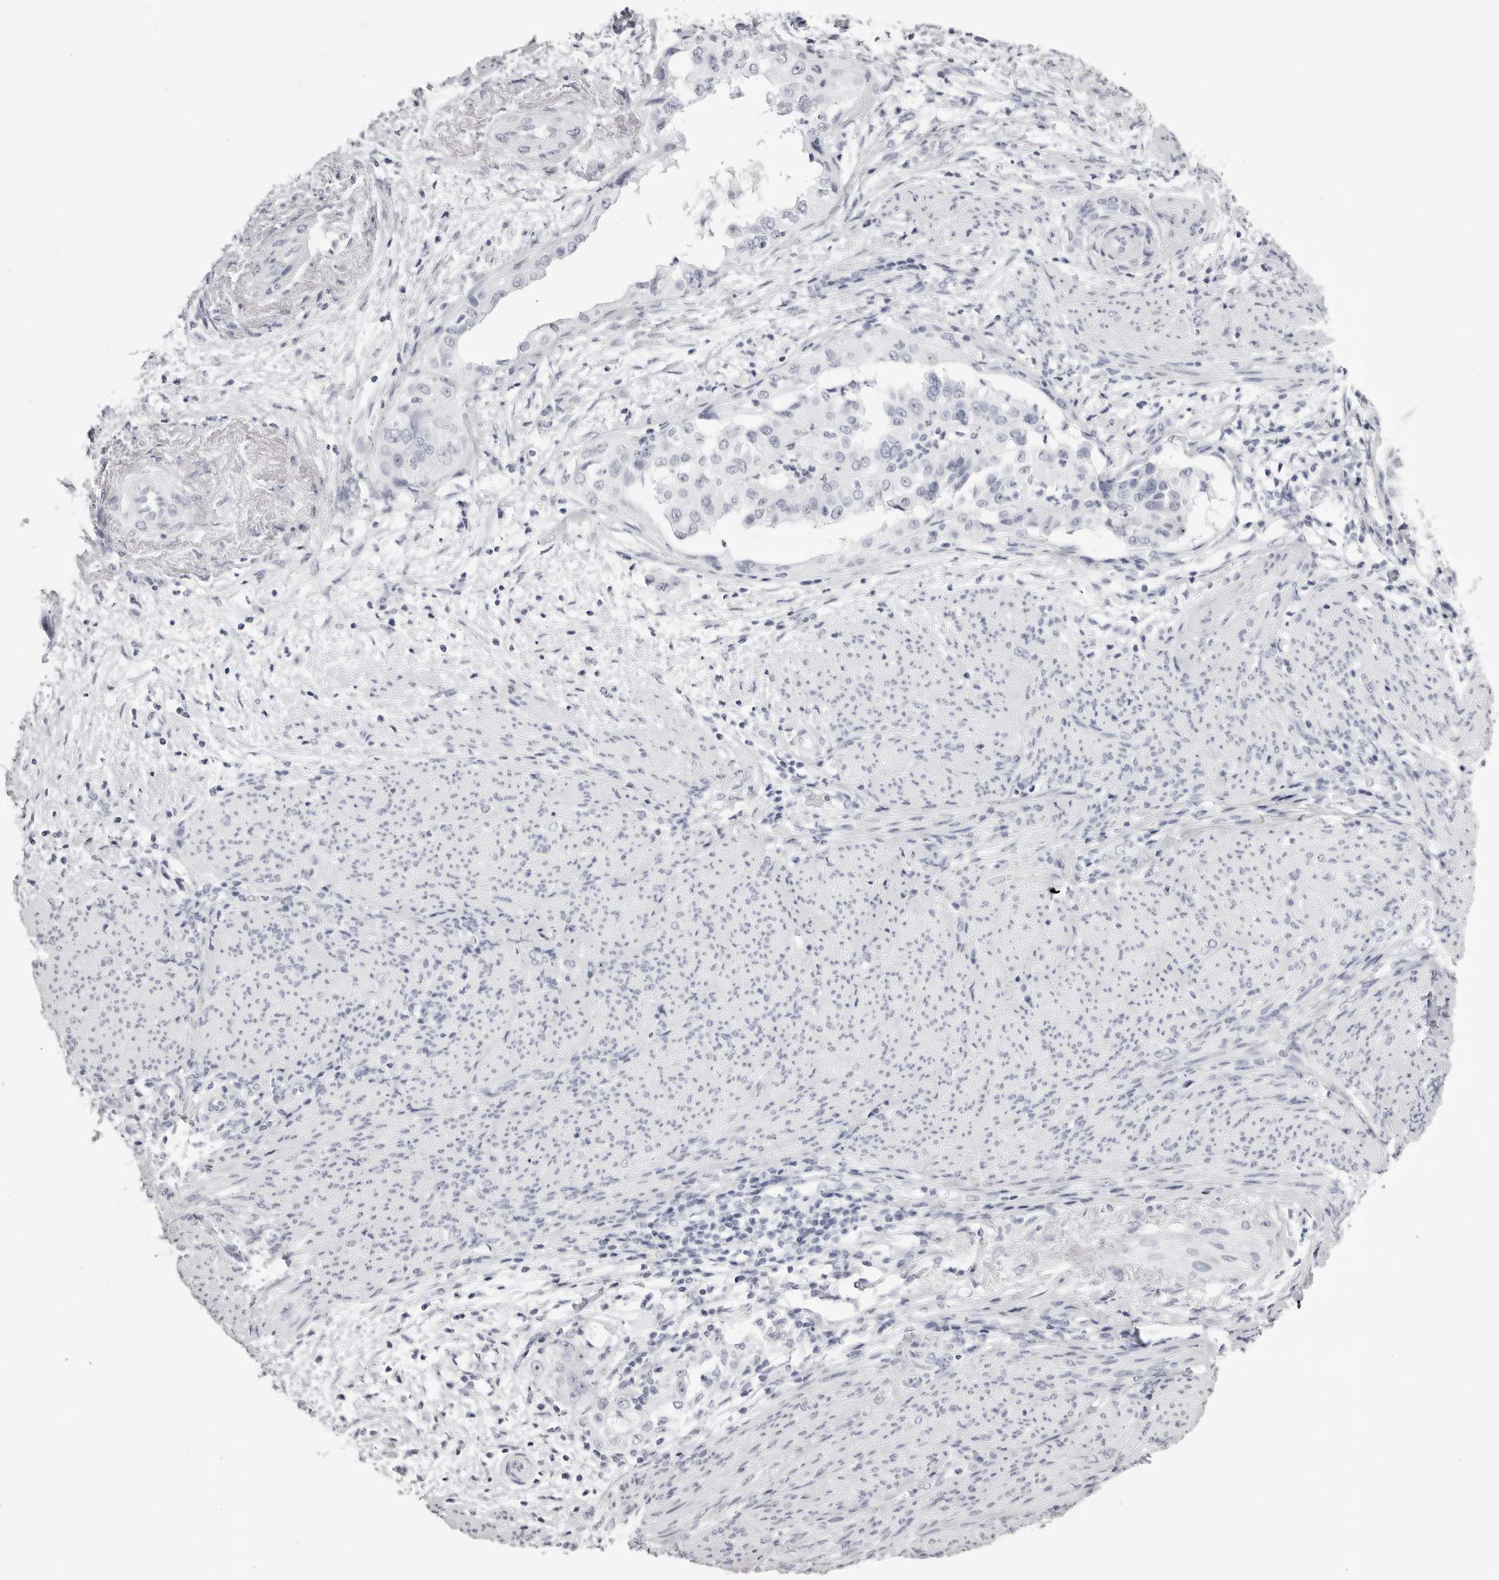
{"staining": {"intensity": "negative", "quantity": "none", "location": "none"}, "tissue": "endometrial cancer", "cell_type": "Tumor cells", "image_type": "cancer", "snomed": [{"axis": "morphology", "description": "Adenocarcinoma, NOS"}, {"axis": "topography", "description": "Endometrium"}], "caption": "A micrograph of human adenocarcinoma (endometrial) is negative for staining in tumor cells. (DAB (3,3'-diaminobenzidine) immunohistochemistry (IHC) with hematoxylin counter stain).", "gene": "RHO", "patient": {"sex": "female", "age": 85}}